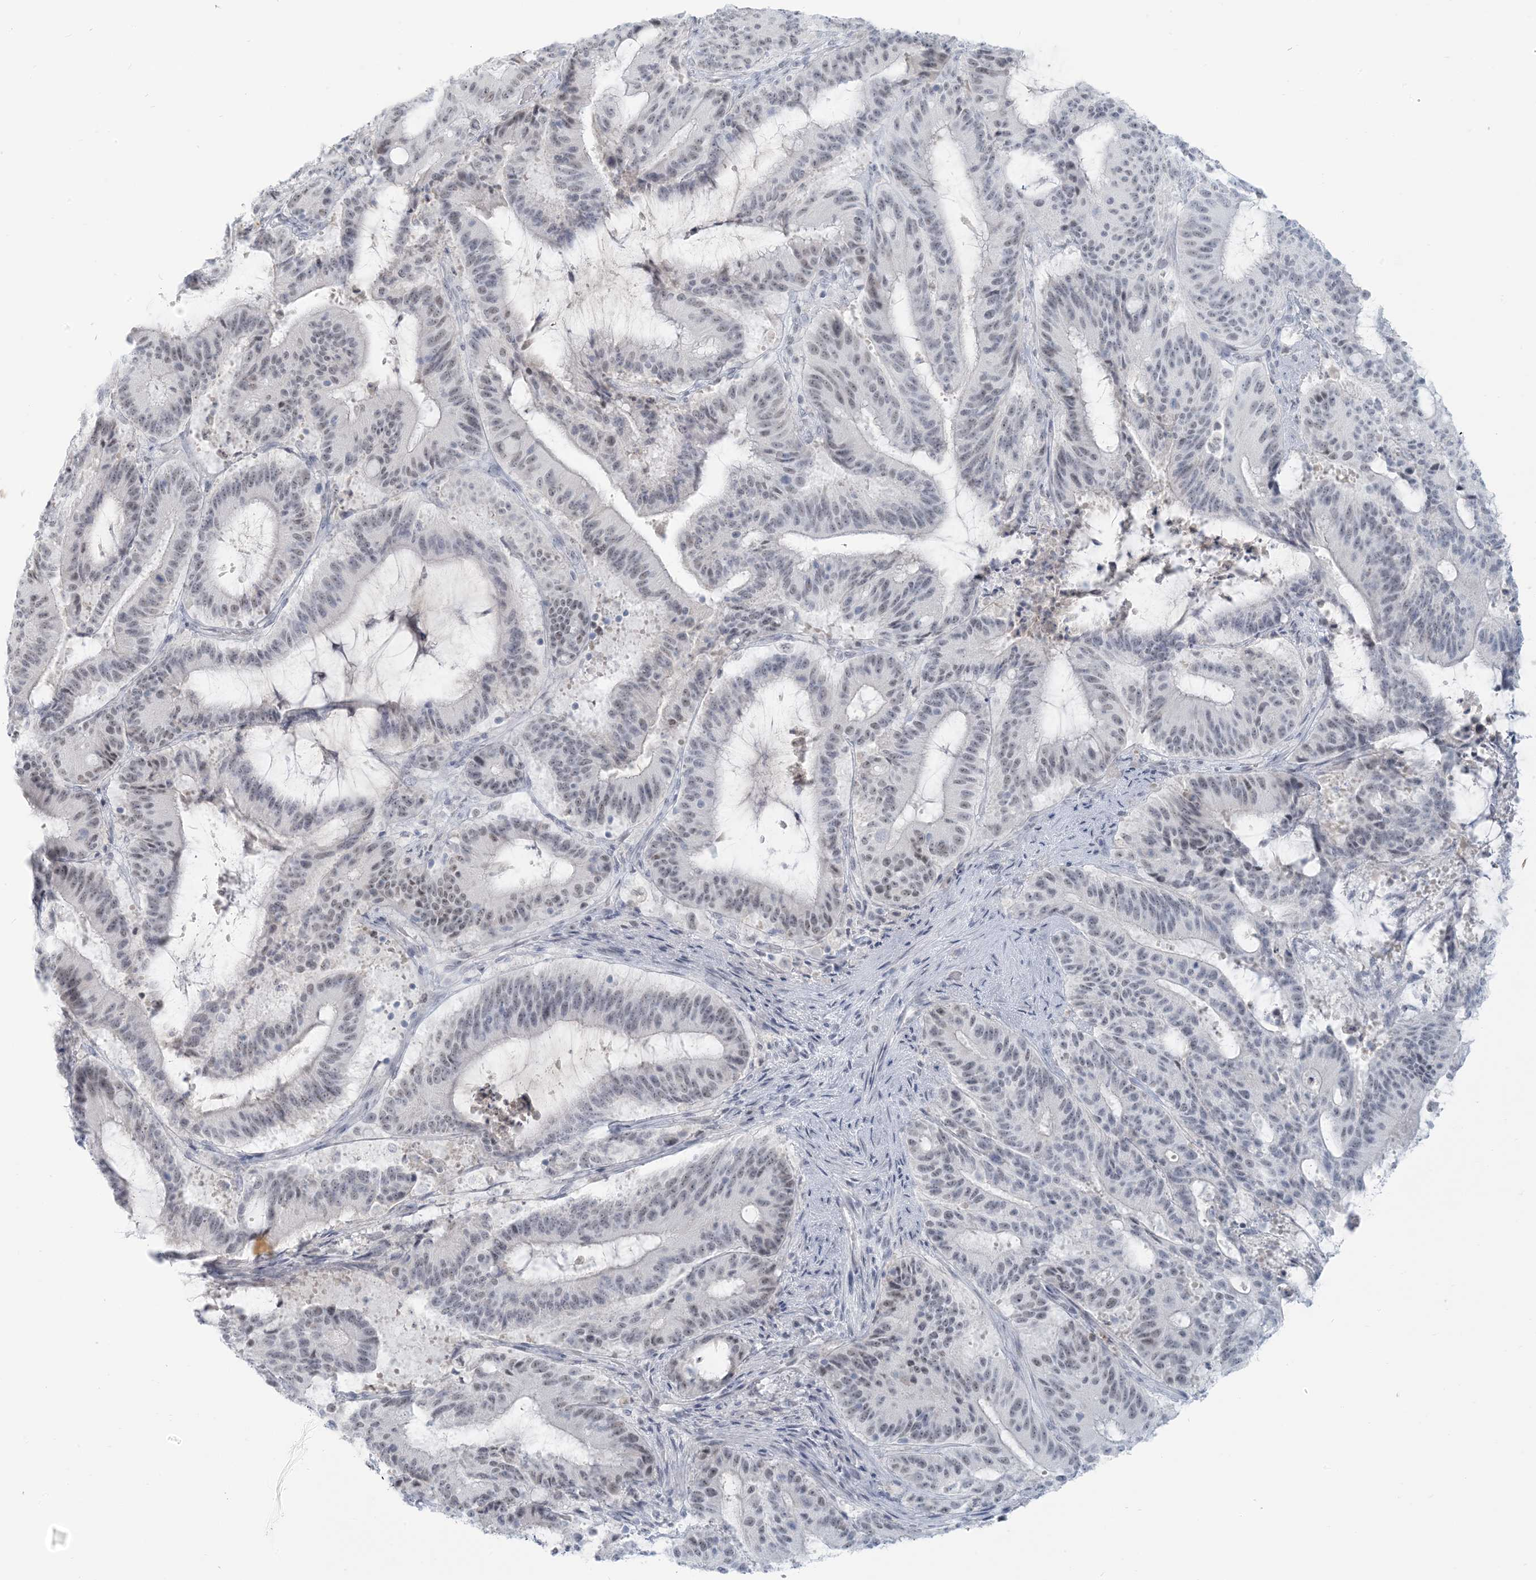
{"staining": {"intensity": "weak", "quantity": "<25%", "location": "nuclear"}, "tissue": "liver cancer", "cell_type": "Tumor cells", "image_type": "cancer", "snomed": [{"axis": "morphology", "description": "Normal tissue, NOS"}, {"axis": "morphology", "description": "Cholangiocarcinoma"}, {"axis": "topography", "description": "Liver"}, {"axis": "topography", "description": "Peripheral nerve tissue"}], "caption": "This is a photomicrograph of immunohistochemistry staining of cholangiocarcinoma (liver), which shows no positivity in tumor cells. (DAB (3,3'-diaminobenzidine) IHC visualized using brightfield microscopy, high magnification).", "gene": "SCML1", "patient": {"sex": "female", "age": 73}}